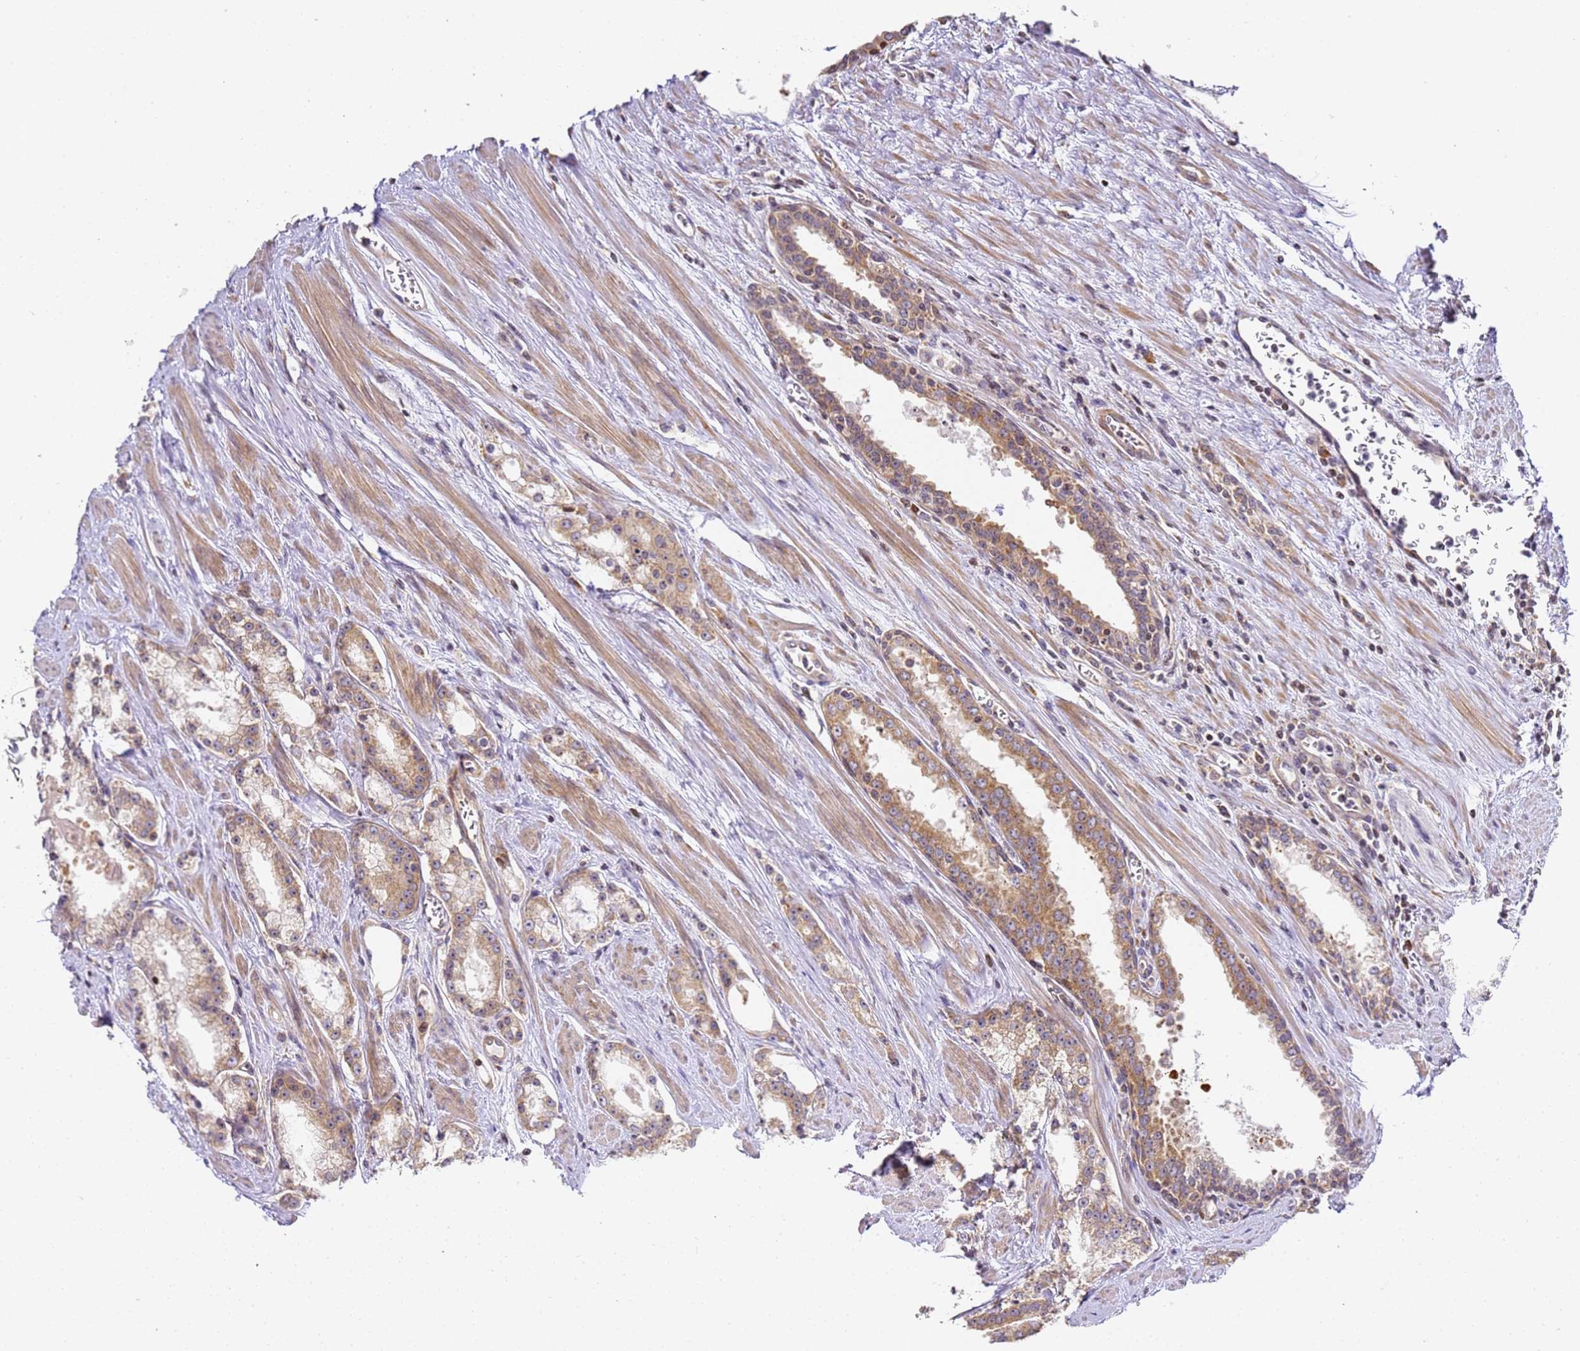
{"staining": {"intensity": "moderate", "quantity": ">75%", "location": "cytoplasmic/membranous"}, "tissue": "prostate cancer", "cell_type": "Tumor cells", "image_type": "cancer", "snomed": [{"axis": "morphology", "description": "Adenocarcinoma, Low grade"}, {"axis": "topography", "description": "Prostate and seminal vesicle, NOS"}], "caption": "DAB immunohistochemical staining of human prostate cancer (low-grade adenocarcinoma) shows moderate cytoplasmic/membranous protein staining in approximately >75% of tumor cells.", "gene": "RPL13A", "patient": {"sex": "male", "age": 60}}